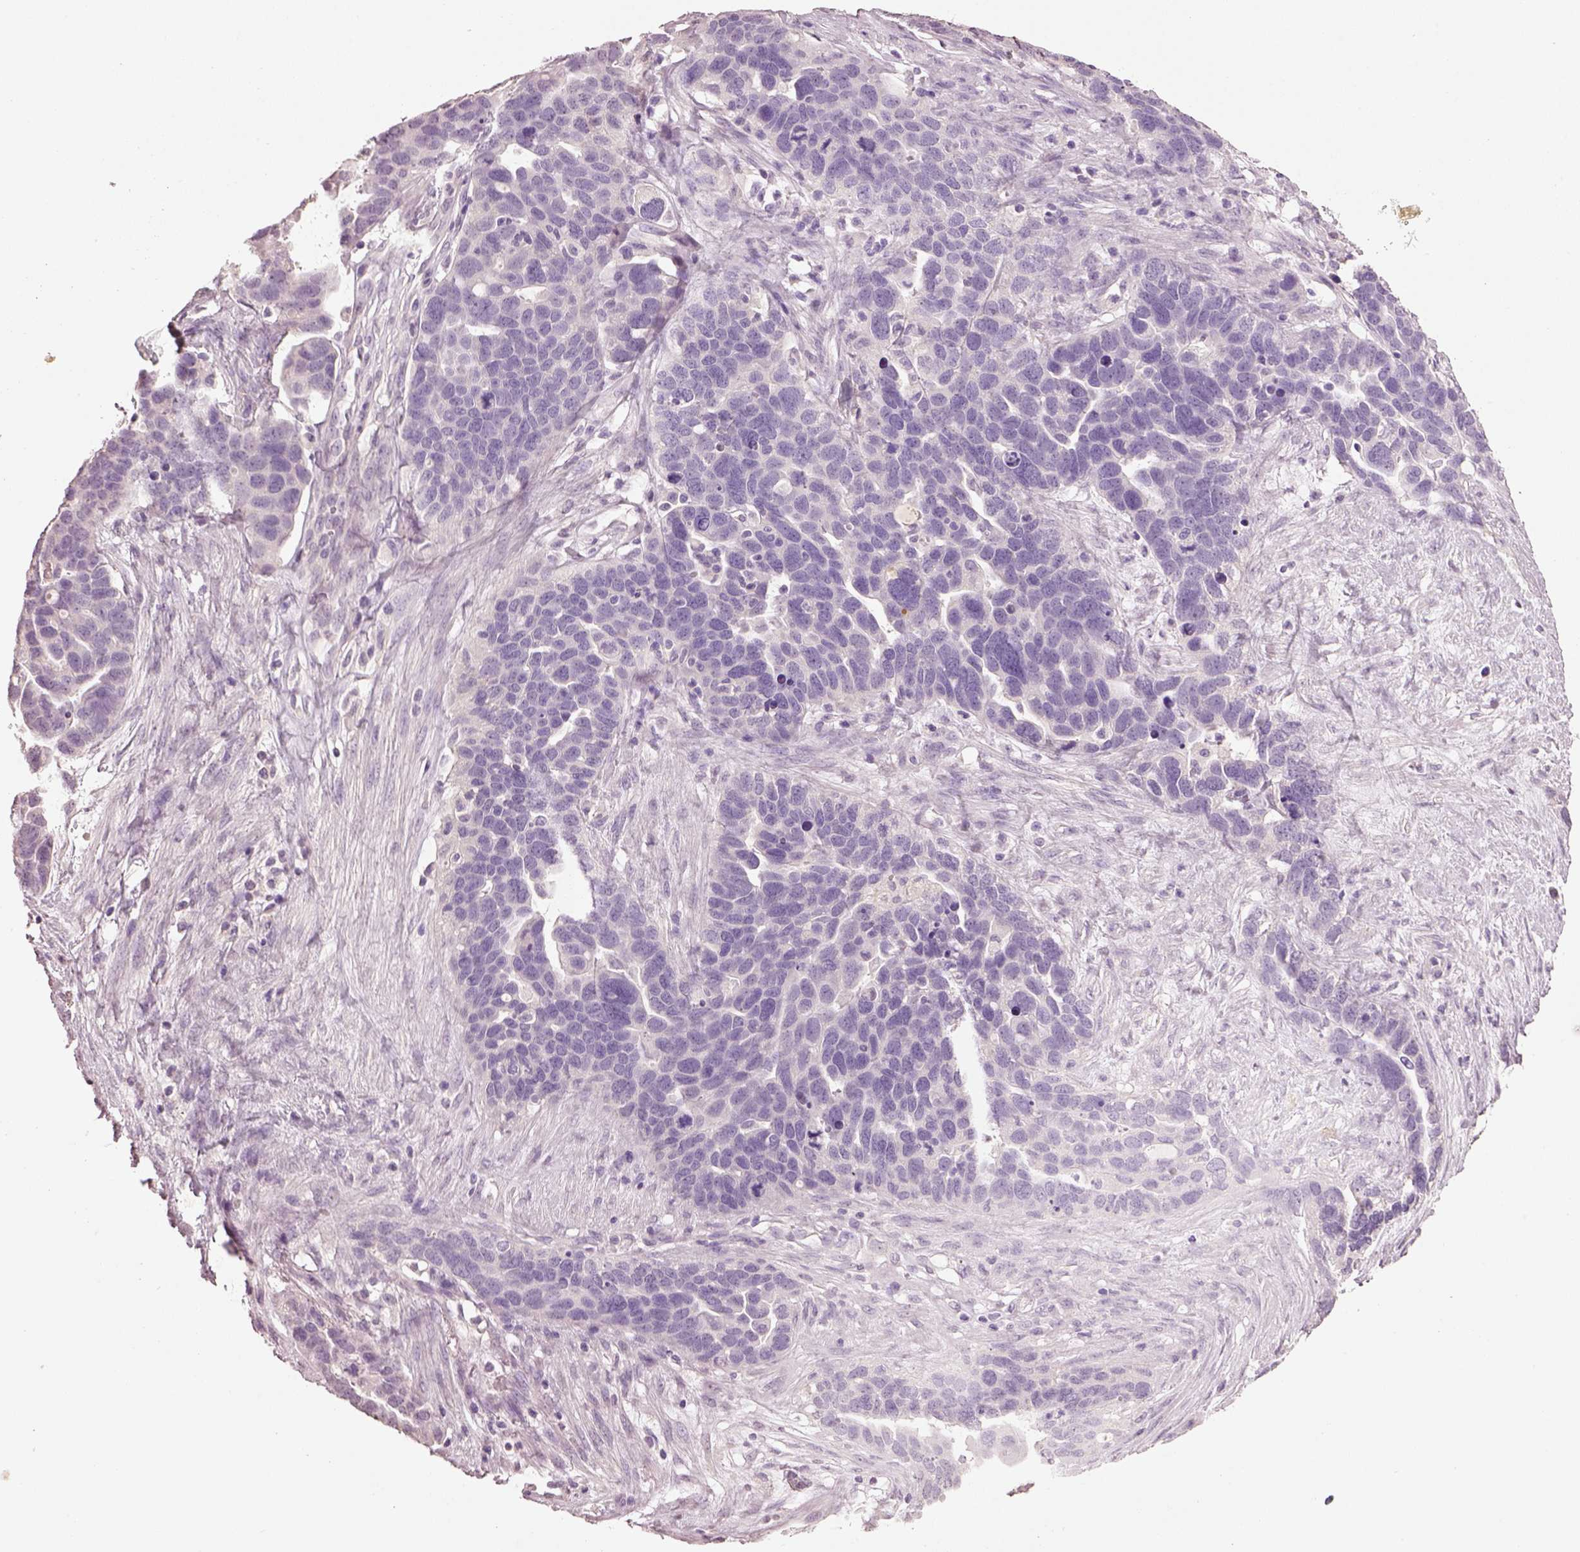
{"staining": {"intensity": "negative", "quantity": "none", "location": "none"}, "tissue": "ovarian cancer", "cell_type": "Tumor cells", "image_type": "cancer", "snomed": [{"axis": "morphology", "description": "Cystadenocarcinoma, serous, NOS"}, {"axis": "topography", "description": "Ovary"}], "caption": "This is a photomicrograph of IHC staining of ovarian serous cystadenocarcinoma, which shows no staining in tumor cells.", "gene": "KCNIP3", "patient": {"sex": "female", "age": 54}}